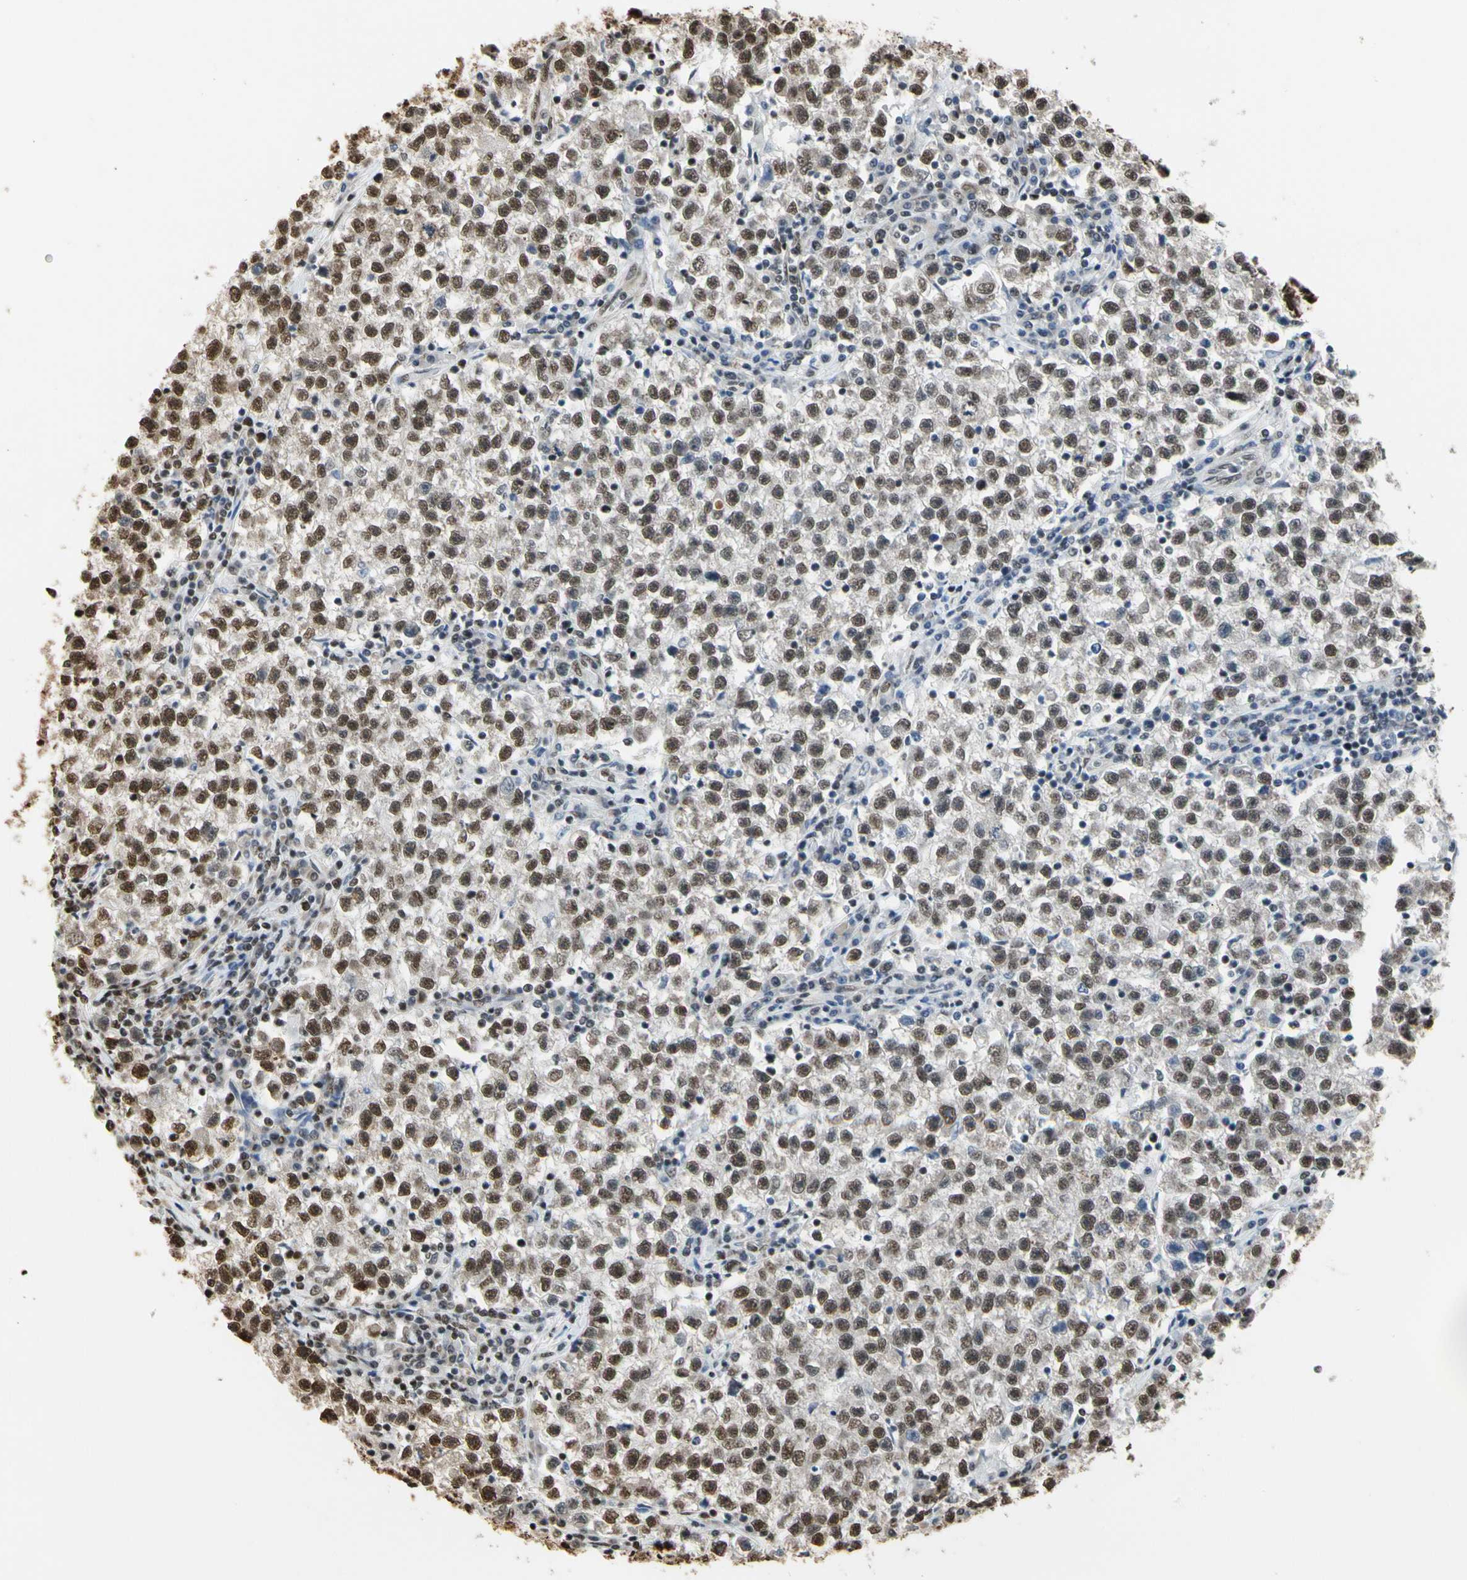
{"staining": {"intensity": "moderate", "quantity": ">75%", "location": "nuclear"}, "tissue": "testis cancer", "cell_type": "Tumor cells", "image_type": "cancer", "snomed": [{"axis": "morphology", "description": "Seminoma, NOS"}, {"axis": "topography", "description": "Testis"}], "caption": "Immunohistochemical staining of seminoma (testis) reveals medium levels of moderate nuclear positivity in approximately >75% of tumor cells.", "gene": "HNRNPK", "patient": {"sex": "male", "age": 22}}